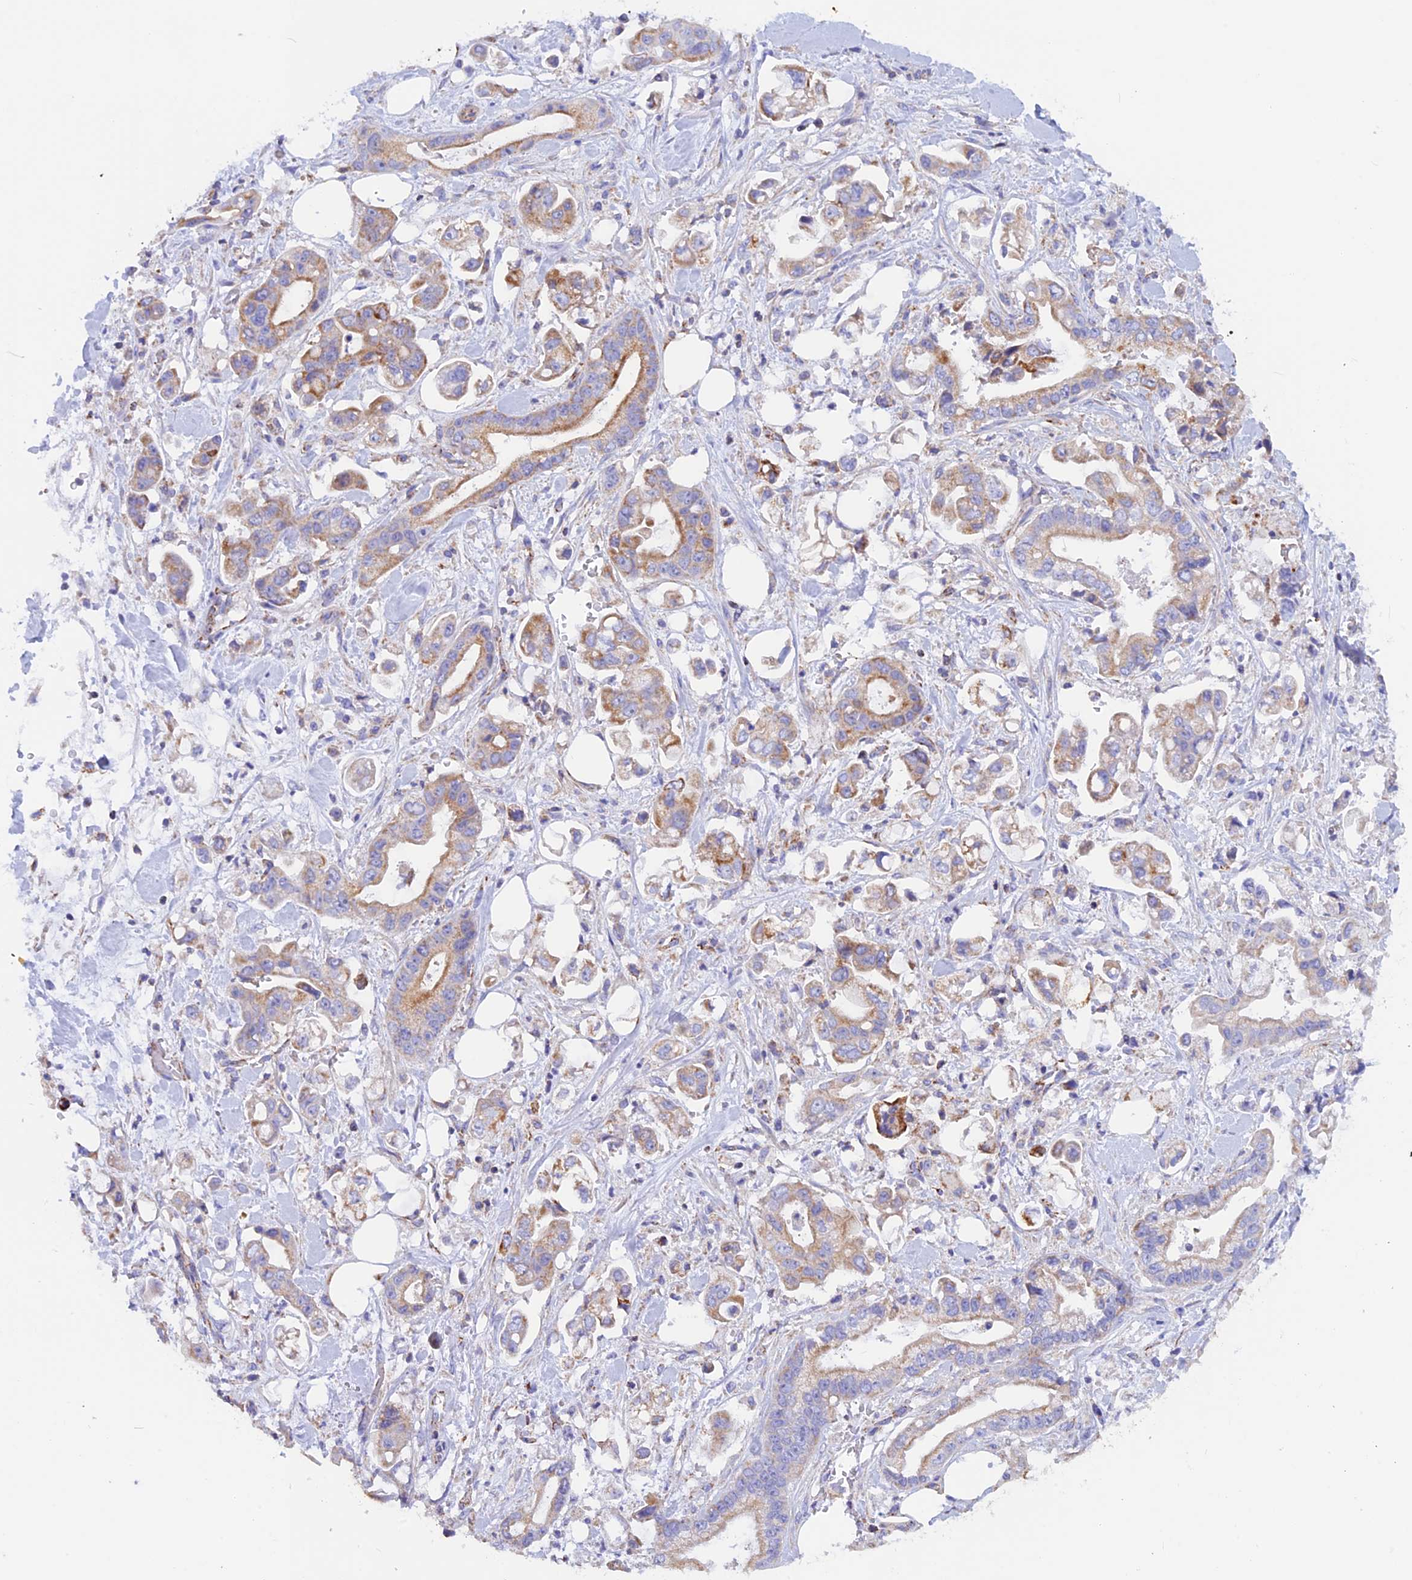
{"staining": {"intensity": "moderate", "quantity": "<25%", "location": "cytoplasmic/membranous"}, "tissue": "stomach cancer", "cell_type": "Tumor cells", "image_type": "cancer", "snomed": [{"axis": "morphology", "description": "Adenocarcinoma, NOS"}, {"axis": "topography", "description": "Stomach"}], "caption": "High-power microscopy captured an immunohistochemistry micrograph of adenocarcinoma (stomach), revealing moderate cytoplasmic/membranous staining in about <25% of tumor cells. Using DAB (brown) and hematoxylin (blue) stains, captured at high magnification using brightfield microscopy.", "gene": "GCDH", "patient": {"sex": "male", "age": 62}}